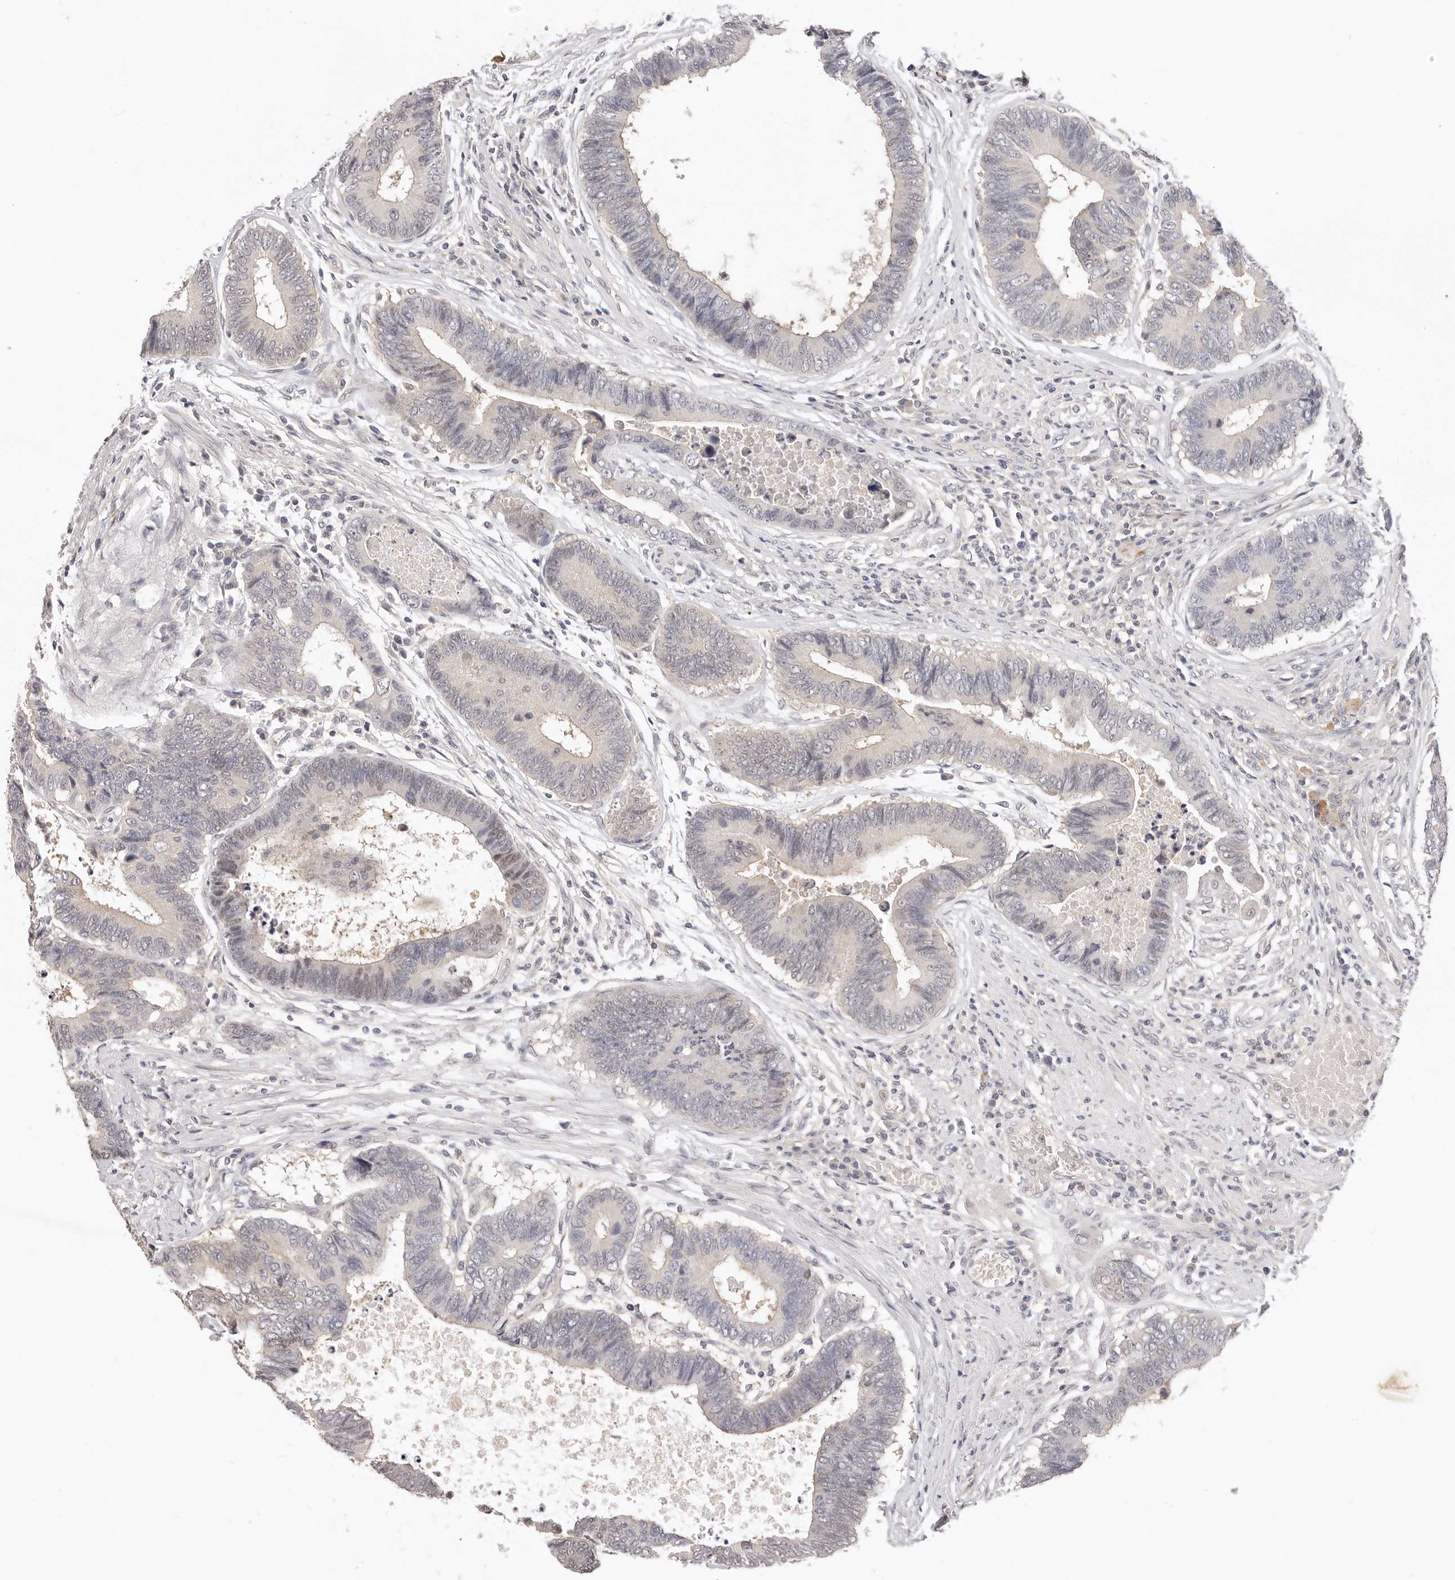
{"staining": {"intensity": "moderate", "quantity": "<25%", "location": "nuclear"}, "tissue": "colorectal cancer", "cell_type": "Tumor cells", "image_type": "cancer", "snomed": [{"axis": "morphology", "description": "Adenocarcinoma, NOS"}, {"axis": "topography", "description": "Rectum"}], "caption": "A high-resolution micrograph shows immunohistochemistry staining of colorectal cancer, which reveals moderate nuclear expression in about <25% of tumor cells. The protein of interest is shown in brown color, while the nuclei are stained blue.", "gene": "GGPS1", "patient": {"sex": "male", "age": 84}}